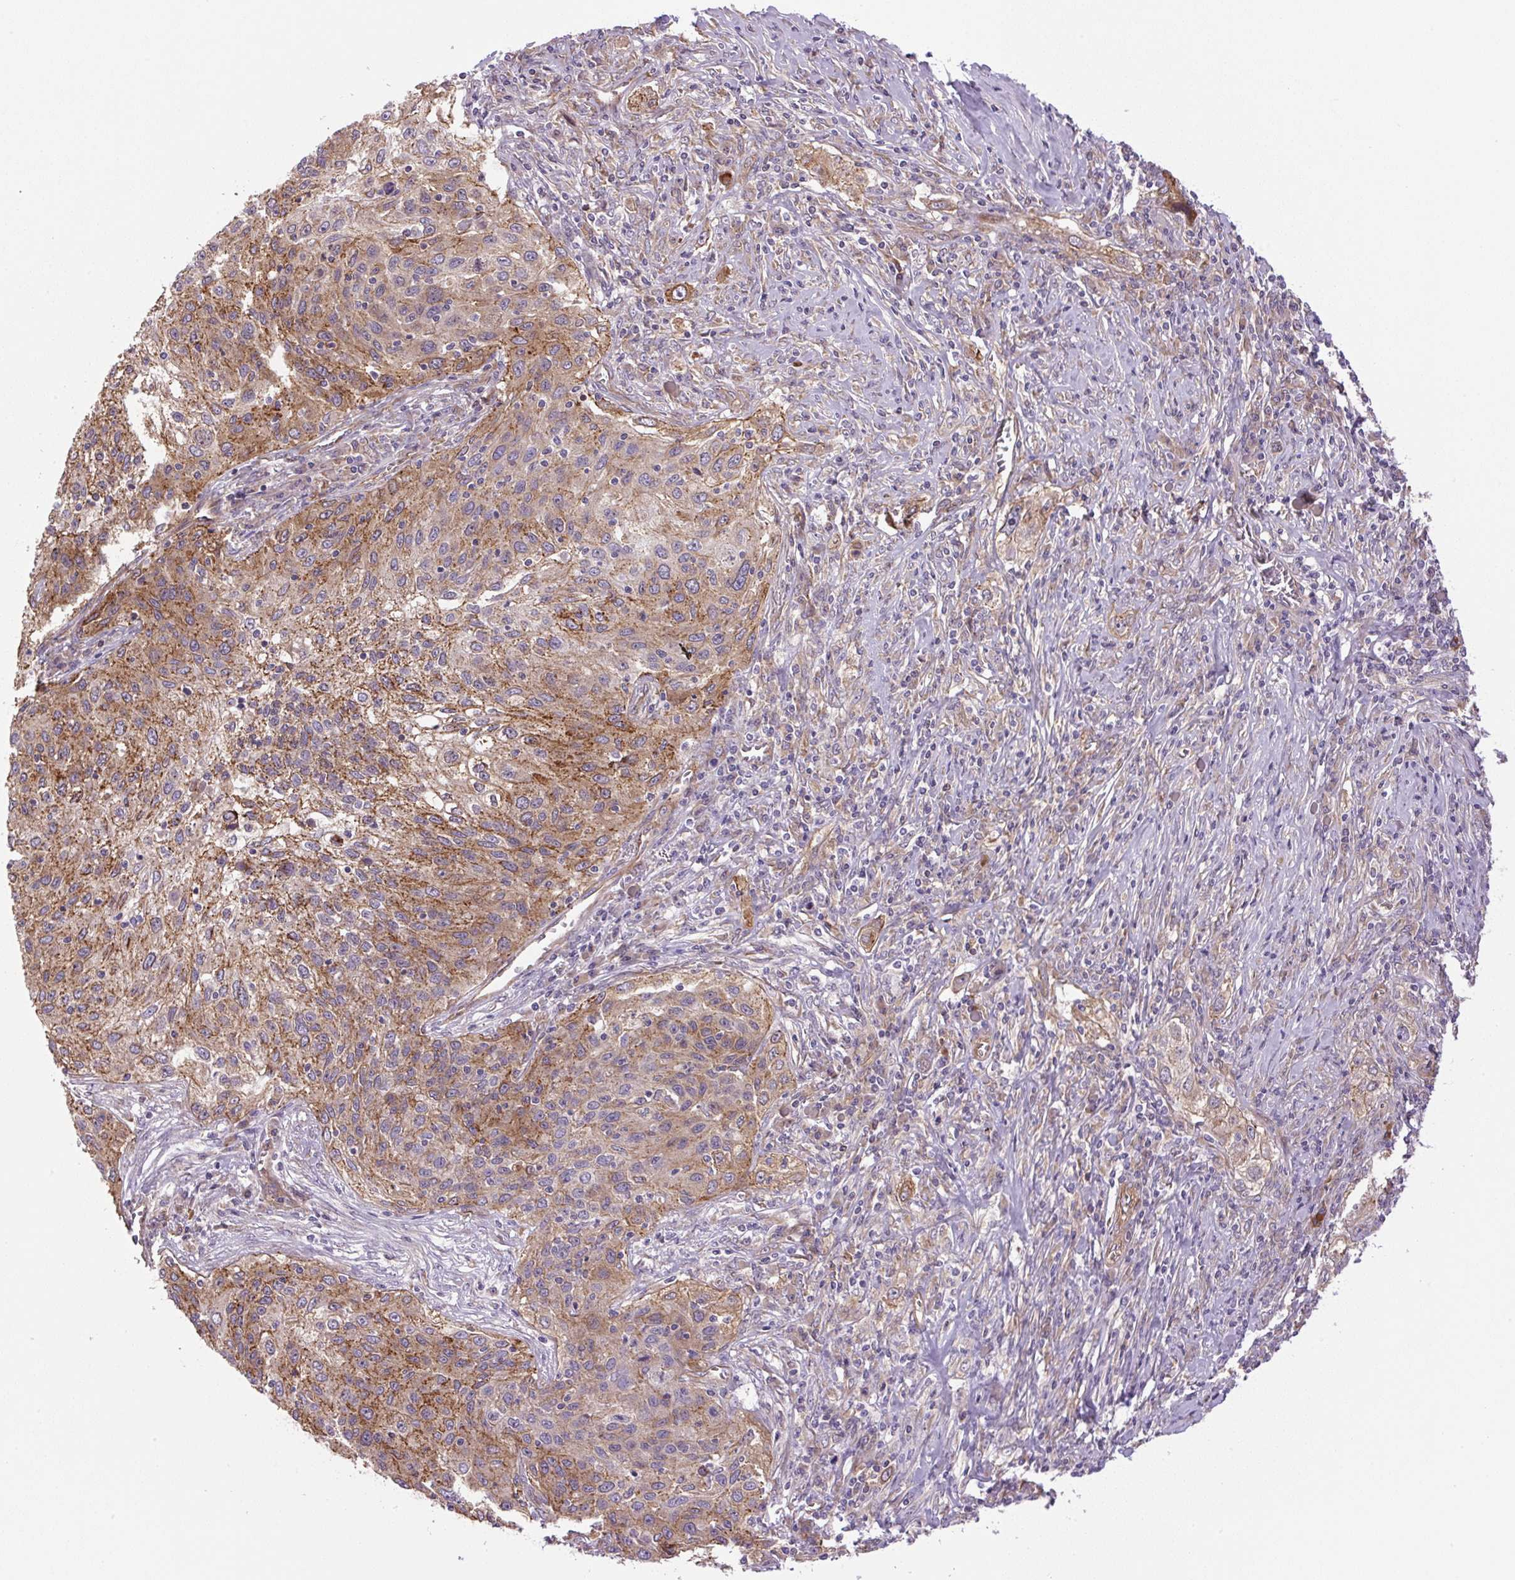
{"staining": {"intensity": "moderate", "quantity": "25%-75%", "location": "cytoplasmic/membranous"}, "tissue": "lung cancer", "cell_type": "Tumor cells", "image_type": "cancer", "snomed": [{"axis": "morphology", "description": "Squamous cell carcinoma, NOS"}, {"axis": "topography", "description": "Lung"}], "caption": "Tumor cells display medium levels of moderate cytoplasmic/membranous staining in approximately 25%-75% of cells in human lung cancer (squamous cell carcinoma). (DAB IHC, brown staining for protein, blue staining for nuclei).", "gene": "SEPTIN10", "patient": {"sex": "female", "age": 69}}